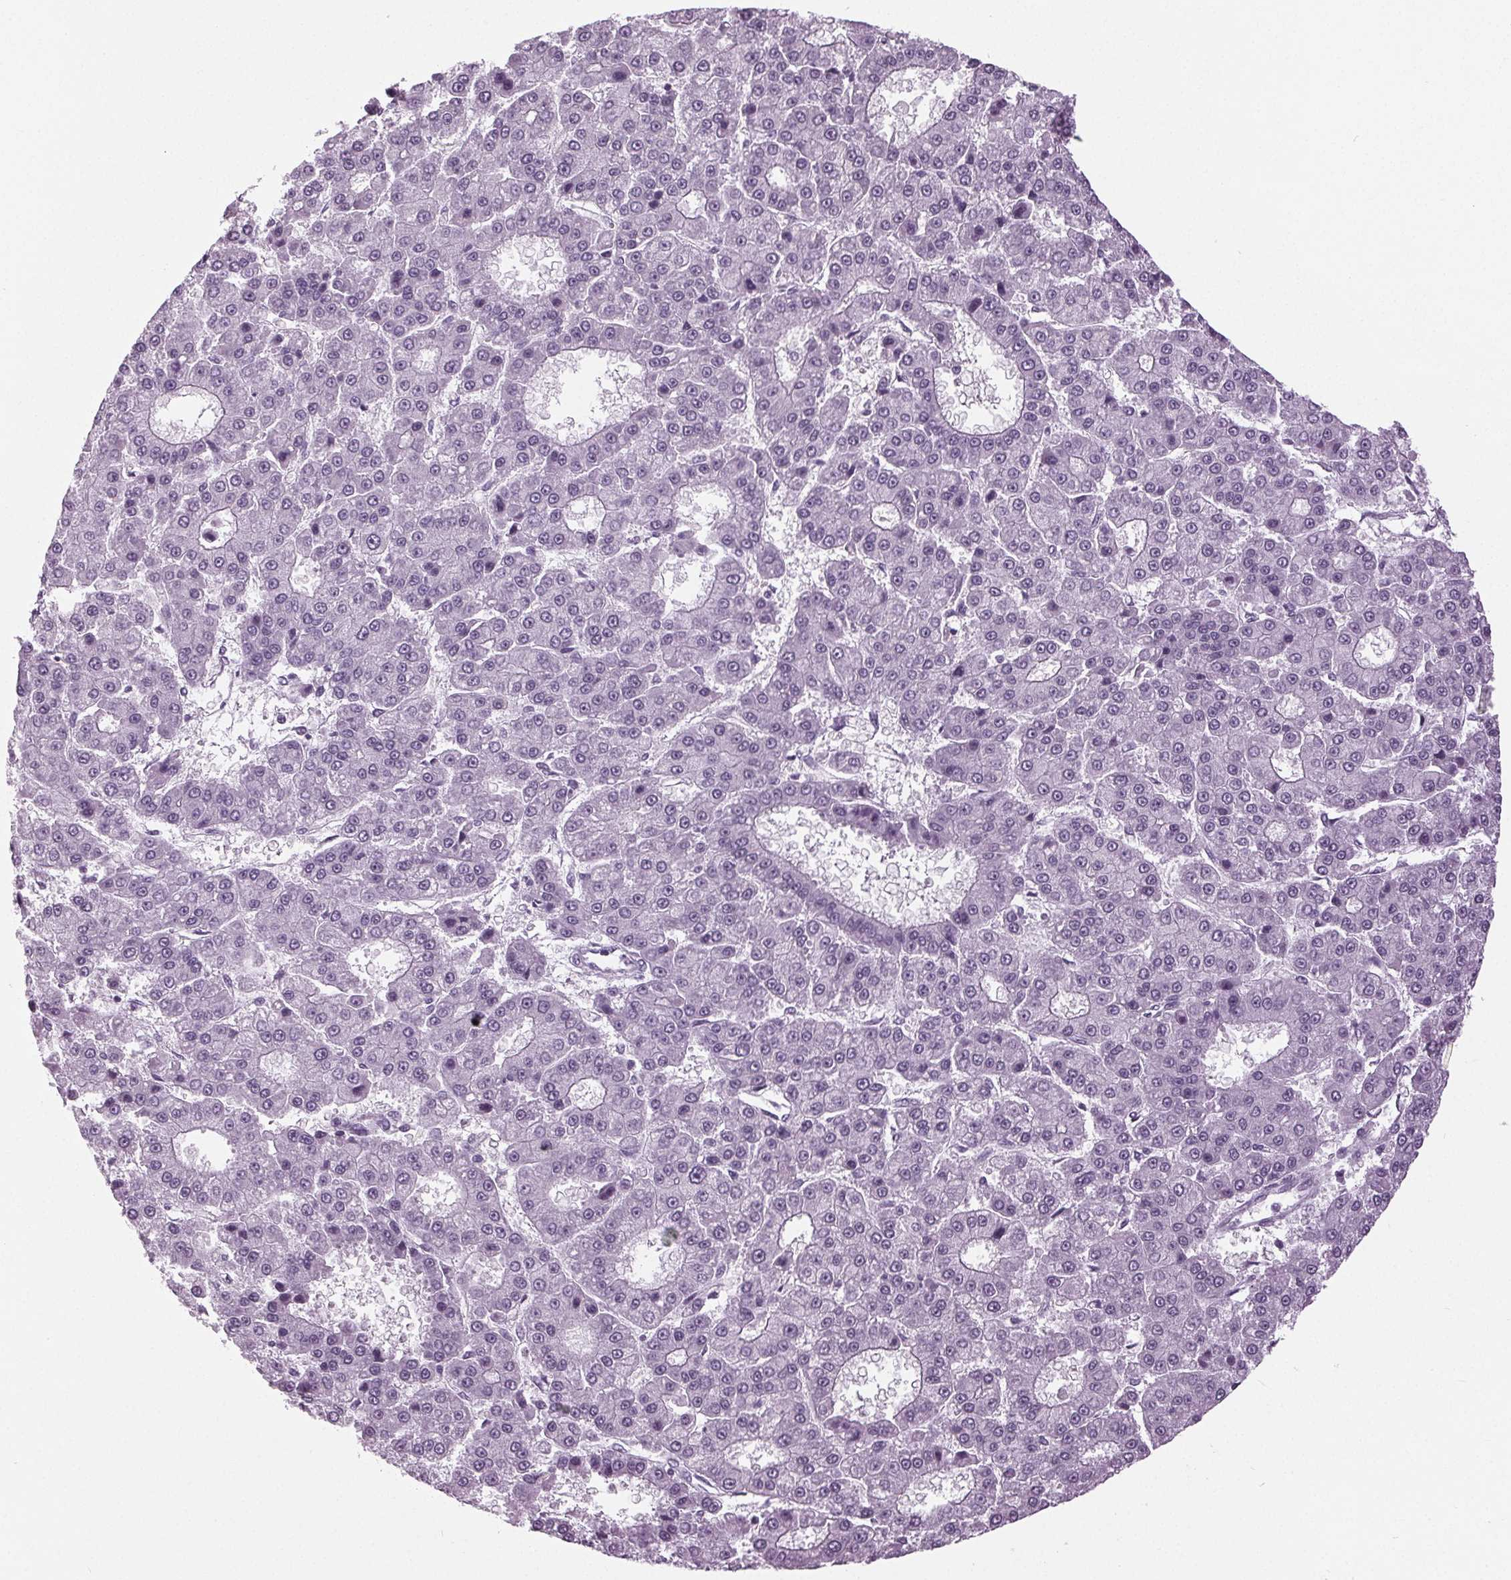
{"staining": {"intensity": "negative", "quantity": "none", "location": "none"}, "tissue": "liver cancer", "cell_type": "Tumor cells", "image_type": "cancer", "snomed": [{"axis": "morphology", "description": "Carcinoma, Hepatocellular, NOS"}, {"axis": "topography", "description": "Liver"}], "caption": "This is a histopathology image of IHC staining of liver cancer, which shows no staining in tumor cells.", "gene": "DNAH12", "patient": {"sex": "male", "age": 70}}